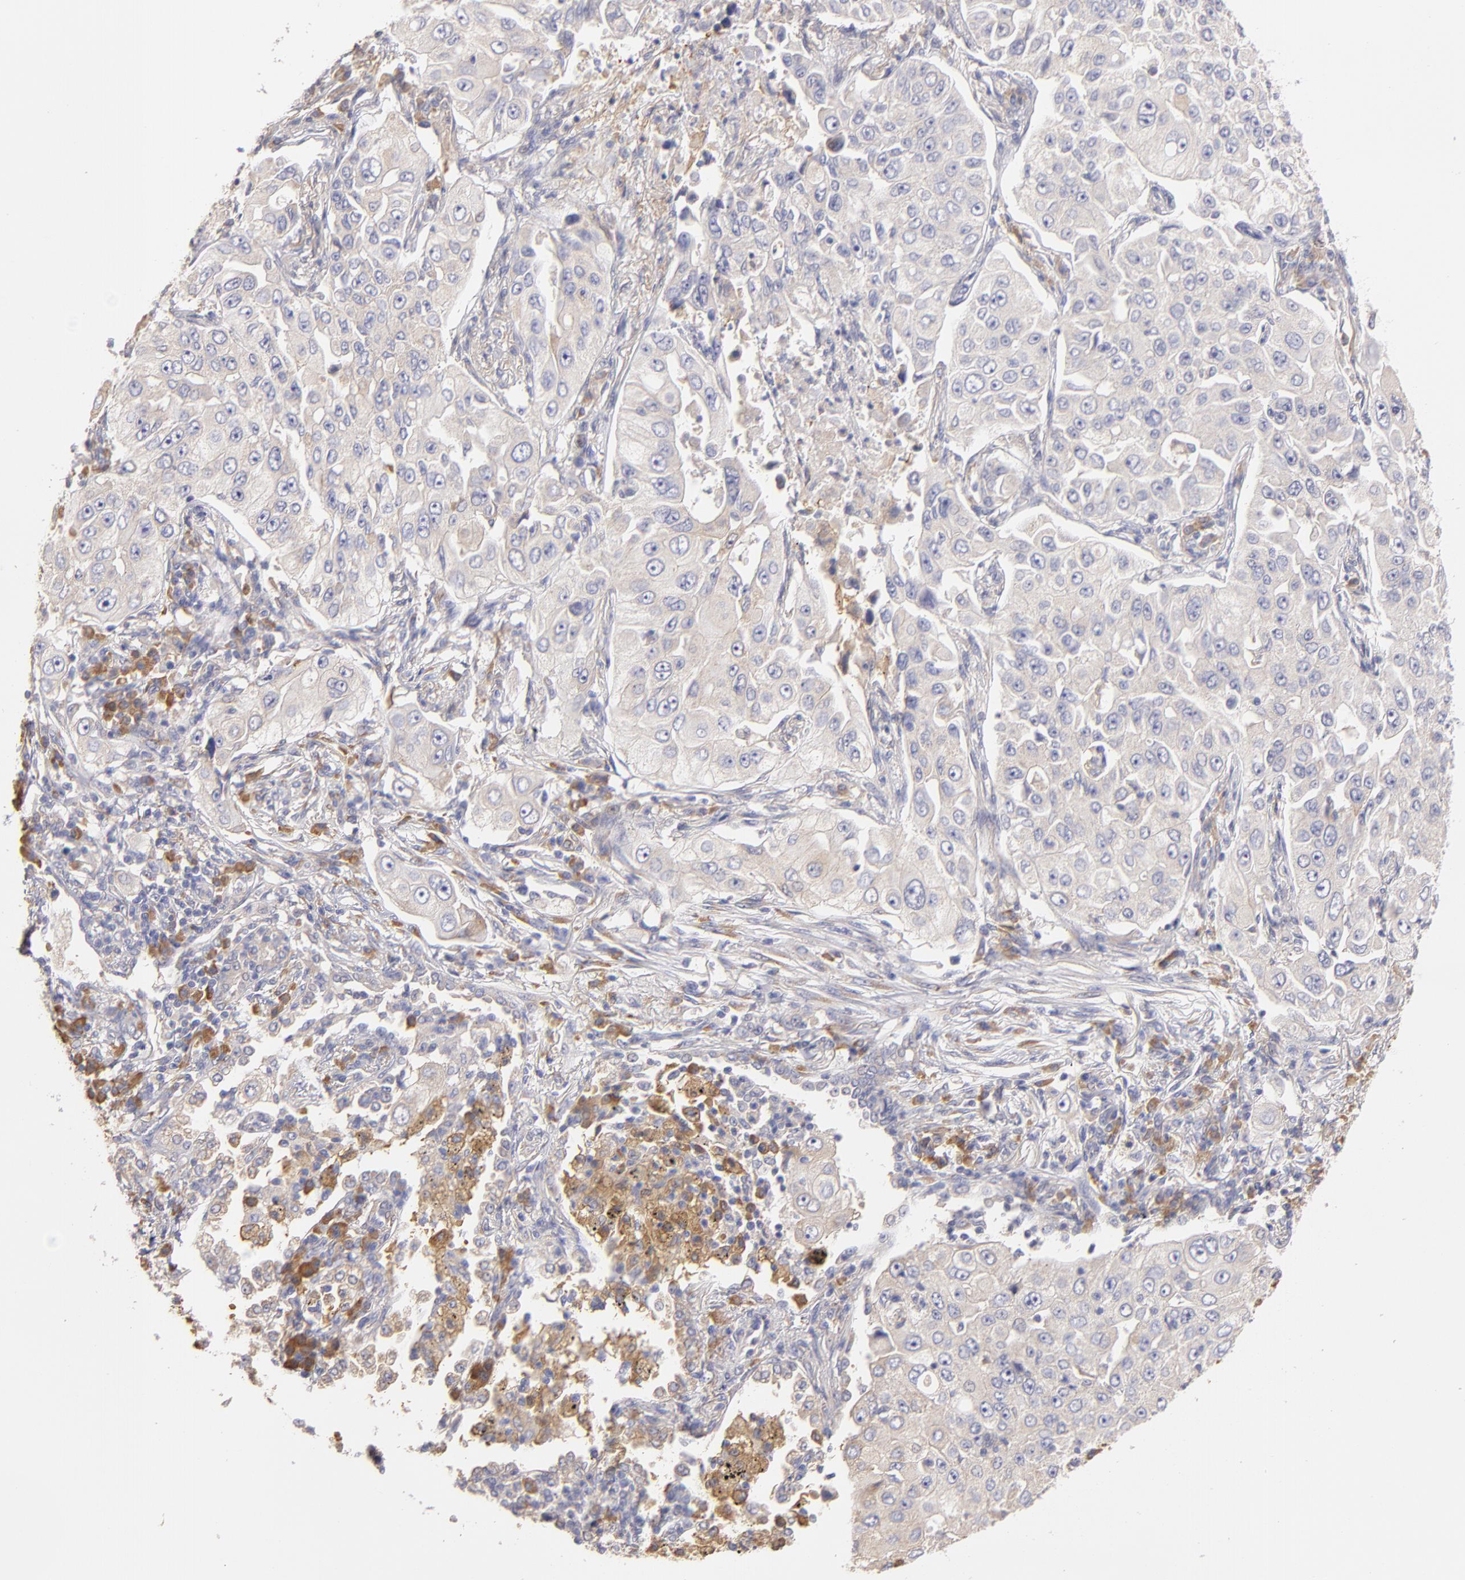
{"staining": {"intensity": "weak", "quantity": "<25%", "location": "cytoplasmic/membranous"}, "tissue": "lung cancer", "cell_type": "Tumor cells", "image_type": "cancer", "snomed": [{"axis": "morphology", "description": "Adenocarcinoma, NOS"}, {"axis": "topography", "description": "Lung"}], "caption": "Tumor cells show no significant expression in lung cancer.", "gene": "ENTPD5", "patient": {"sex": "male", "age": 84}}